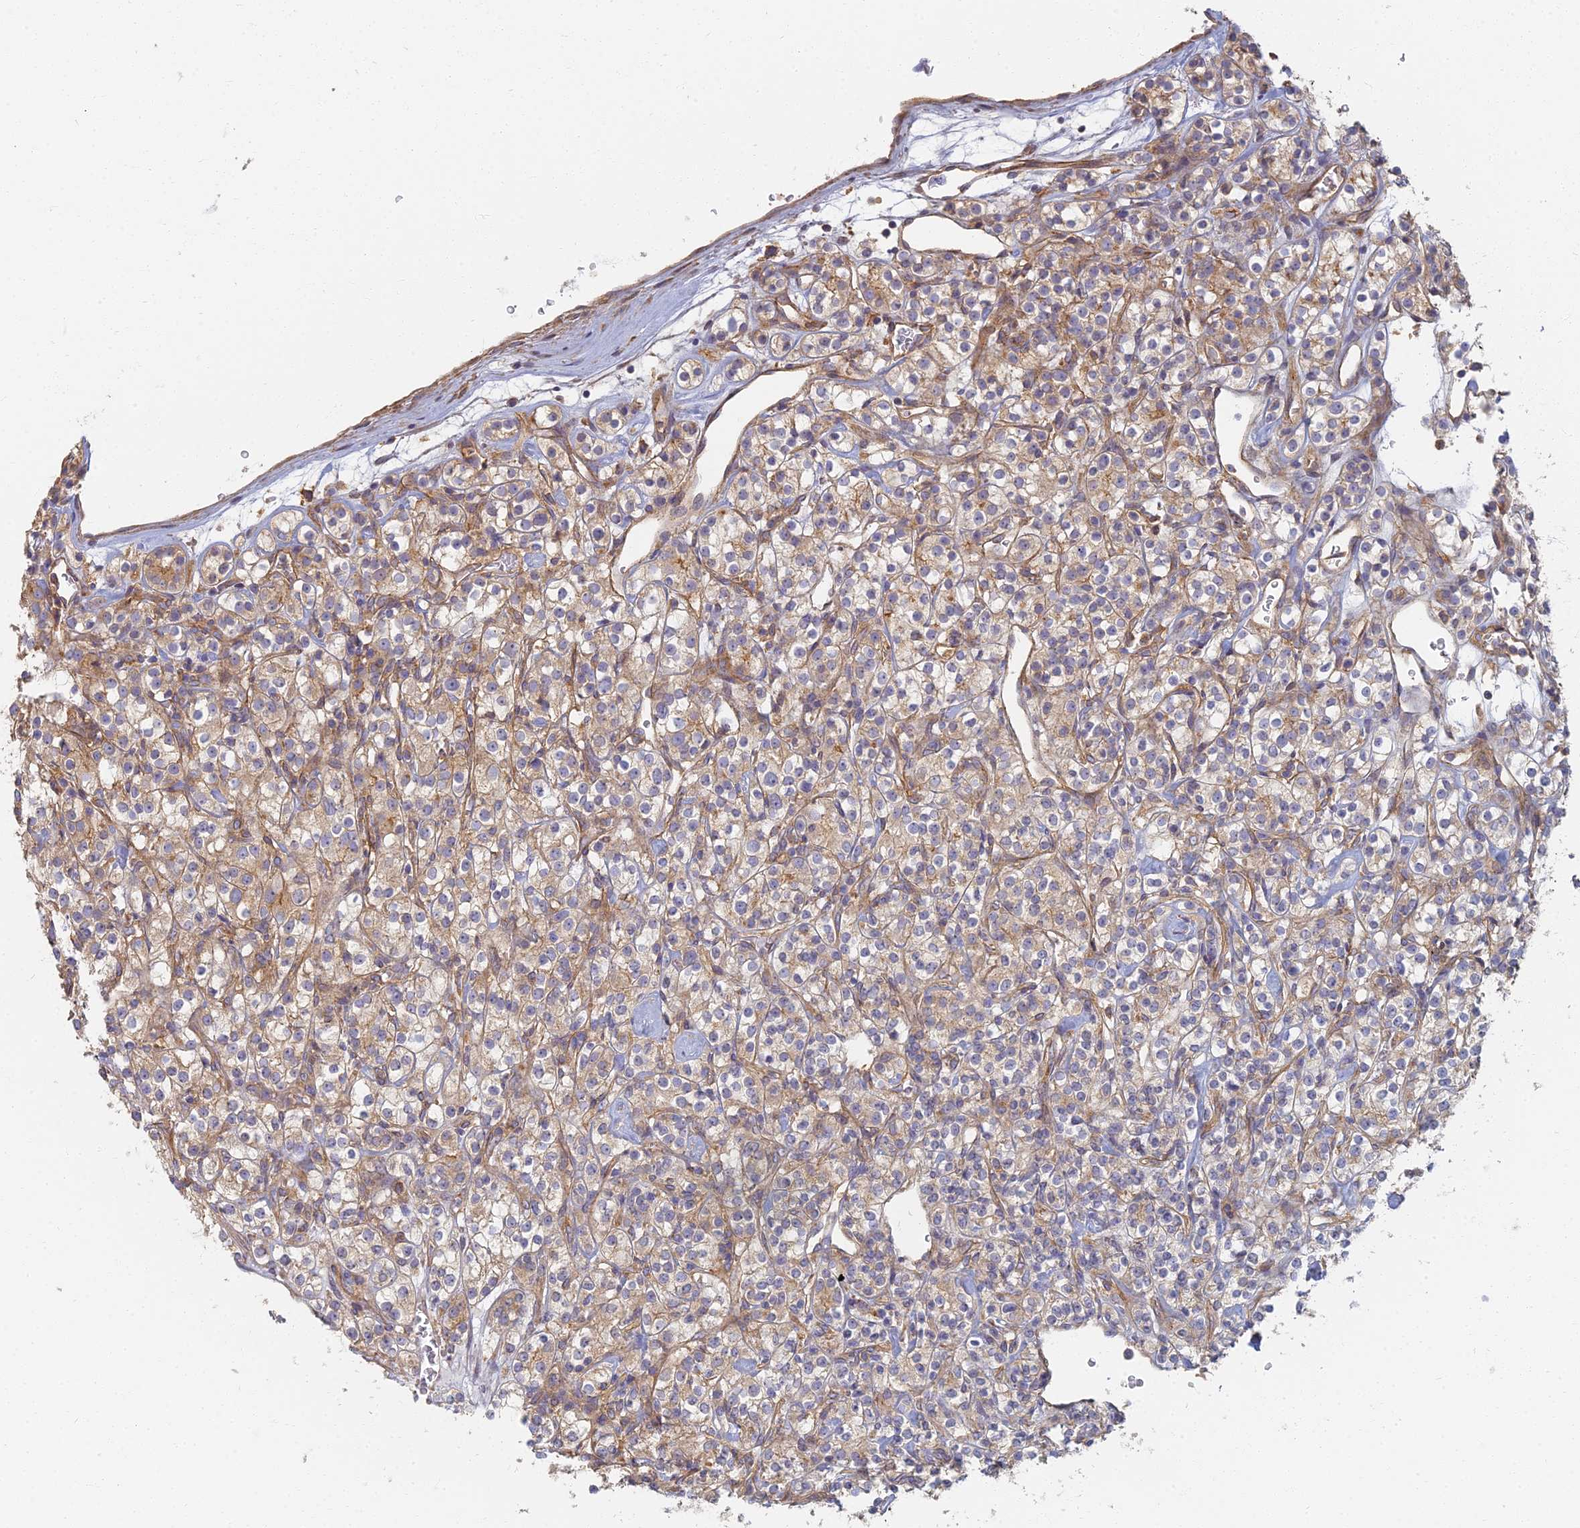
{"staining": {"intensity": "moderate", "quantity": ">75%", "location": "cytoplasmic/membranous"}, "tissue": "renal cancer", "cell_type": "Tumor cells", "image_type": "cancer", "snomed": [{"axis": "morphology", "description": "Adenocarcinoma, NOS"}, {"axis": "topography", "description": "Kidney"}], "caption": "This image shows immunohistochemistry (IHC) staining of human renal cancer, with medium moderate cytoplasmic/membranous expression in about >75% of tumor cells.", "gene": "RBSN", "patient": {"sex": "male", "age": 77}}